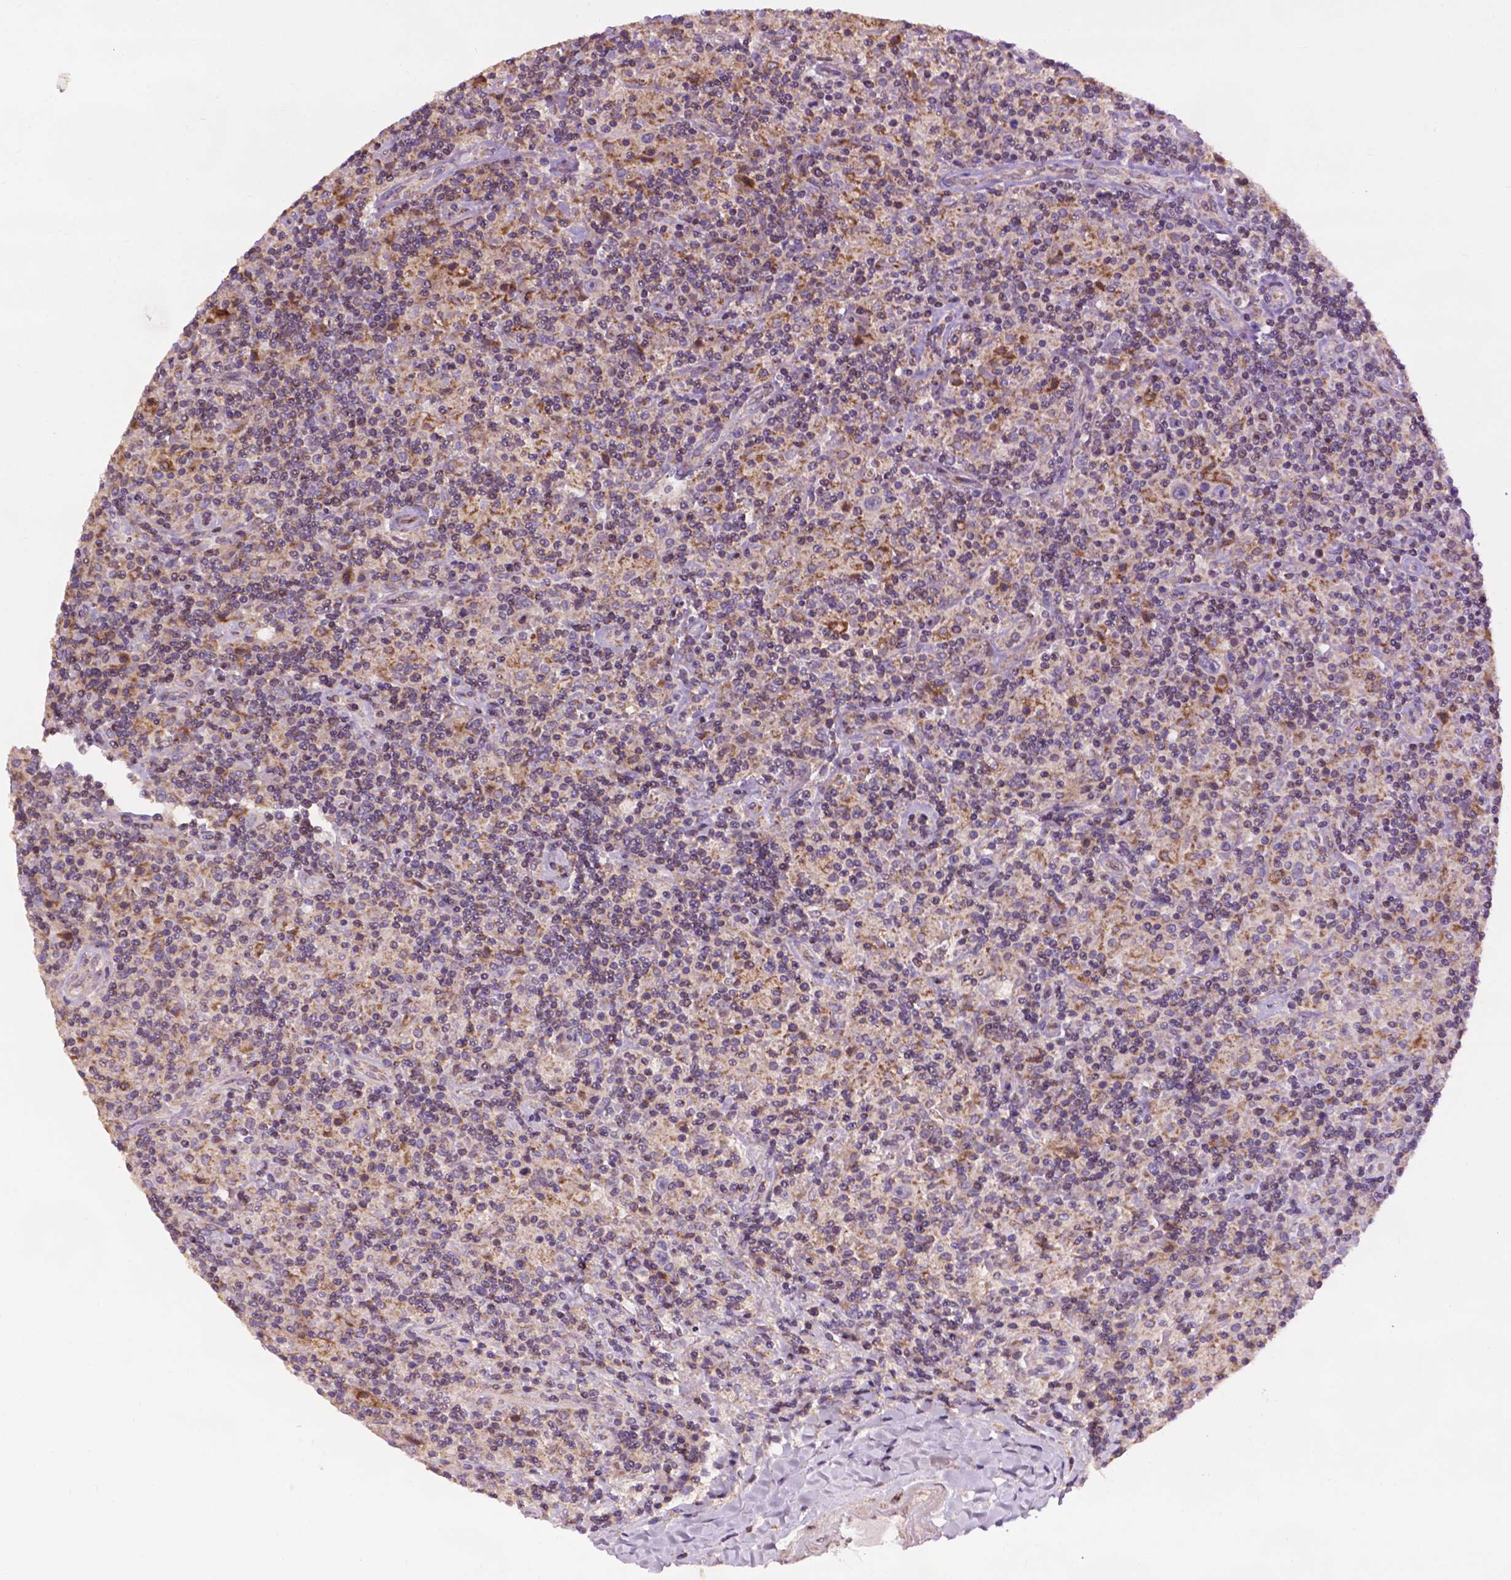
{"staining": {"intensity": "negative", "quantity": "none", "location": "none"}, "tissue": "lymphoma", "cell_type": "Tumor cells", "image_type": "cancer", "snomed": [{"axis": "morphology", "description": "Hodgkin's disease, NOS"}, {"axis": "topography", "description": "Lymph node"}], "caption": "Protein analysis of lymphoma demonstrates no significant positivity in tumor cells.", "gene": "SPNS2", "patient": {"sex": "male", "age": 70}}